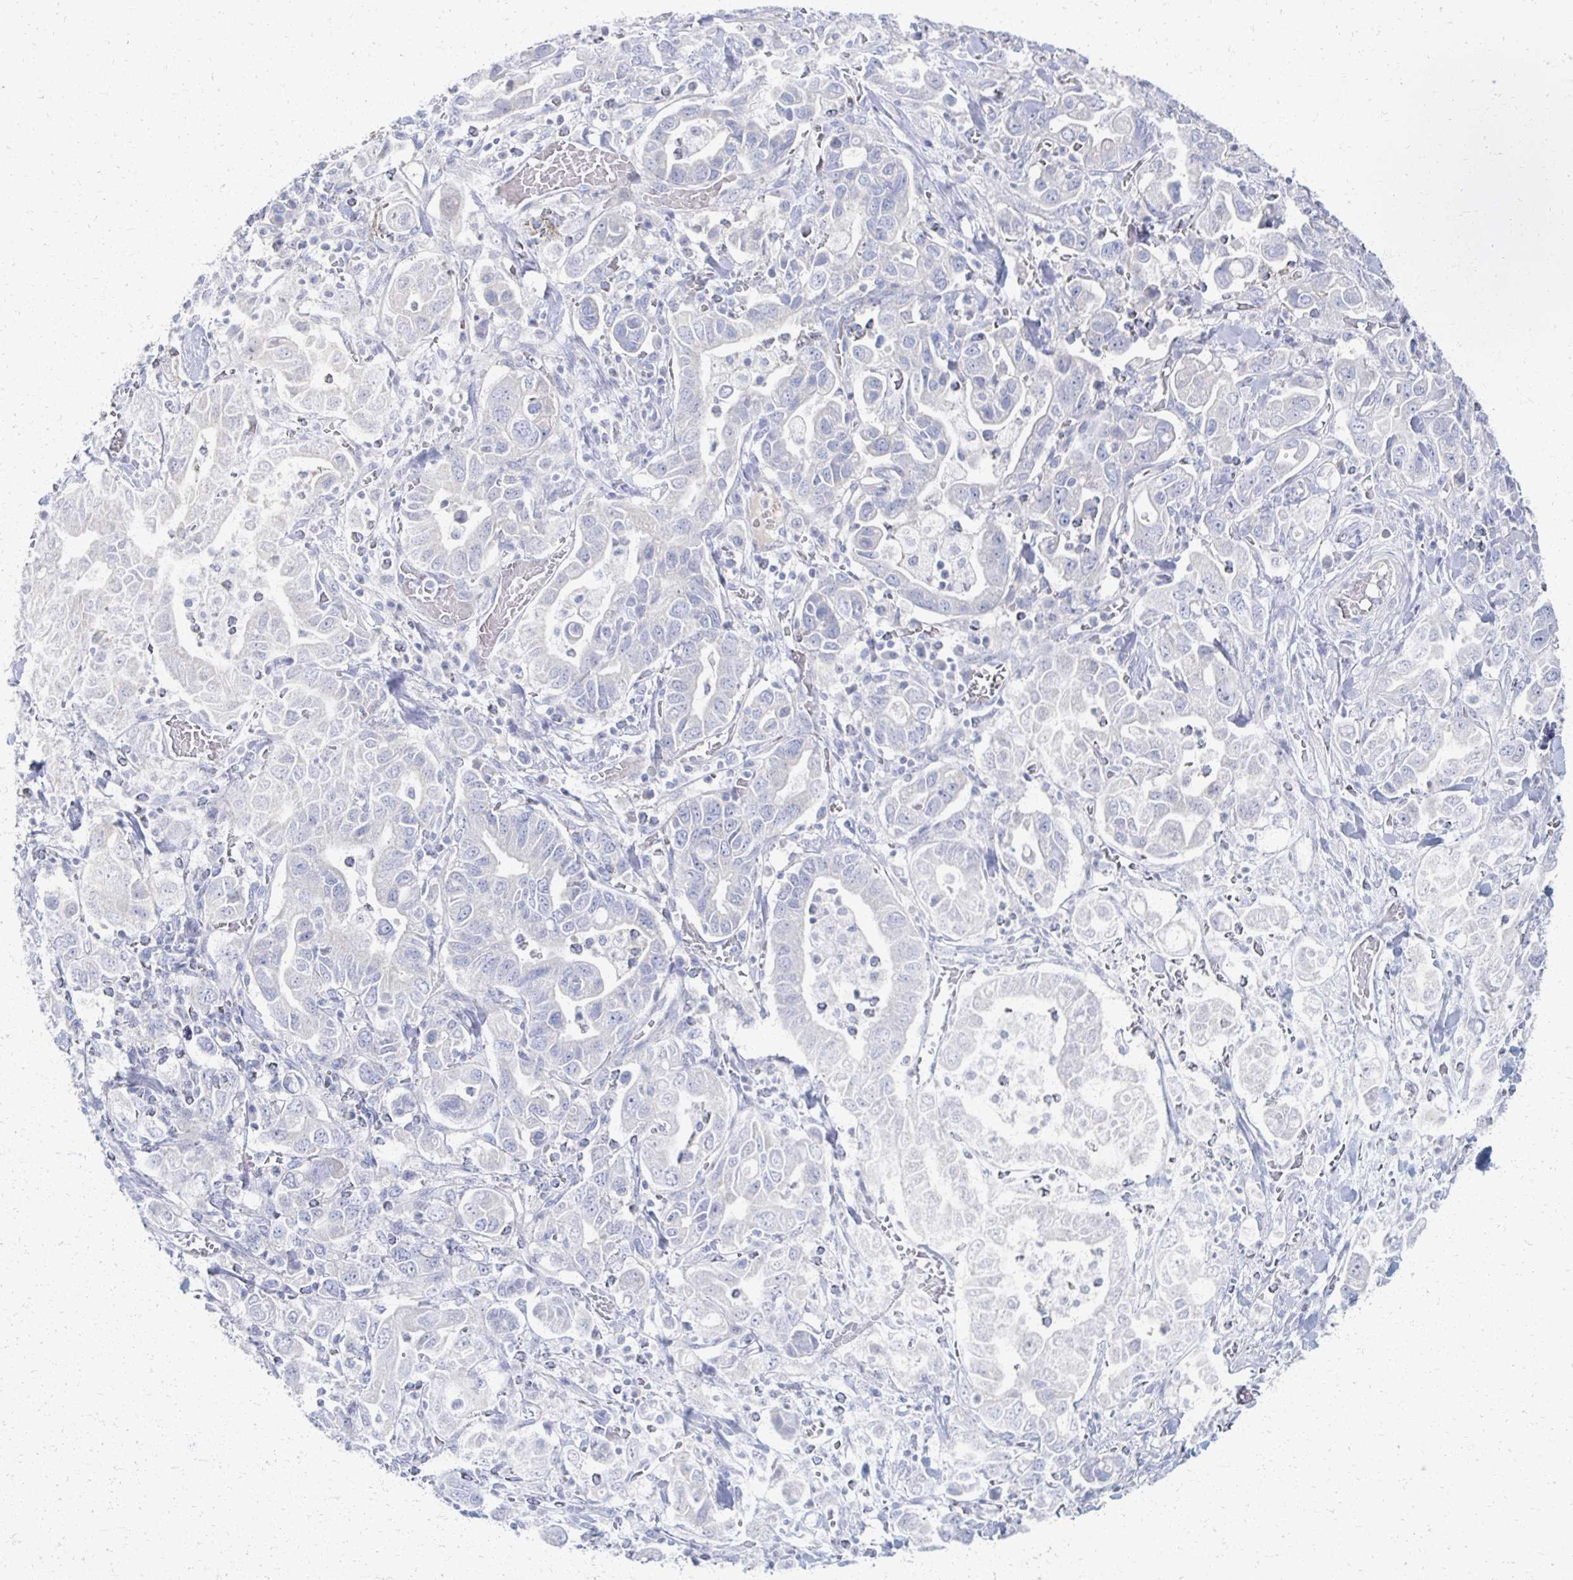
{"staining": {"intensity": "negative", "quantity": "none", "location": "none"}, "tissue": "stomach cancer", "cell_type": "Tumor cells", "image_type": "cancer", "snomed": [{"axis": "morphology", "description": "Adenocarcinoma, NOS"}, {"axis": "topography", "description": "Stomach, upper"}, {"axis": "topography", "description": "Stomach"}], "caption": "An IHC photomicrograph of stomach cancer is shown. There is no staining in tumor cells of stomach cancer. The staining was performed using DAB (3,3'-diaminobenzidine) to visualize the protein expression in brown, while the nuclei were stained in blue with hematoxylin (Magnification: 20x).", "gene": "PRR20A", "patient": {"sex": "male", "age": 62}}